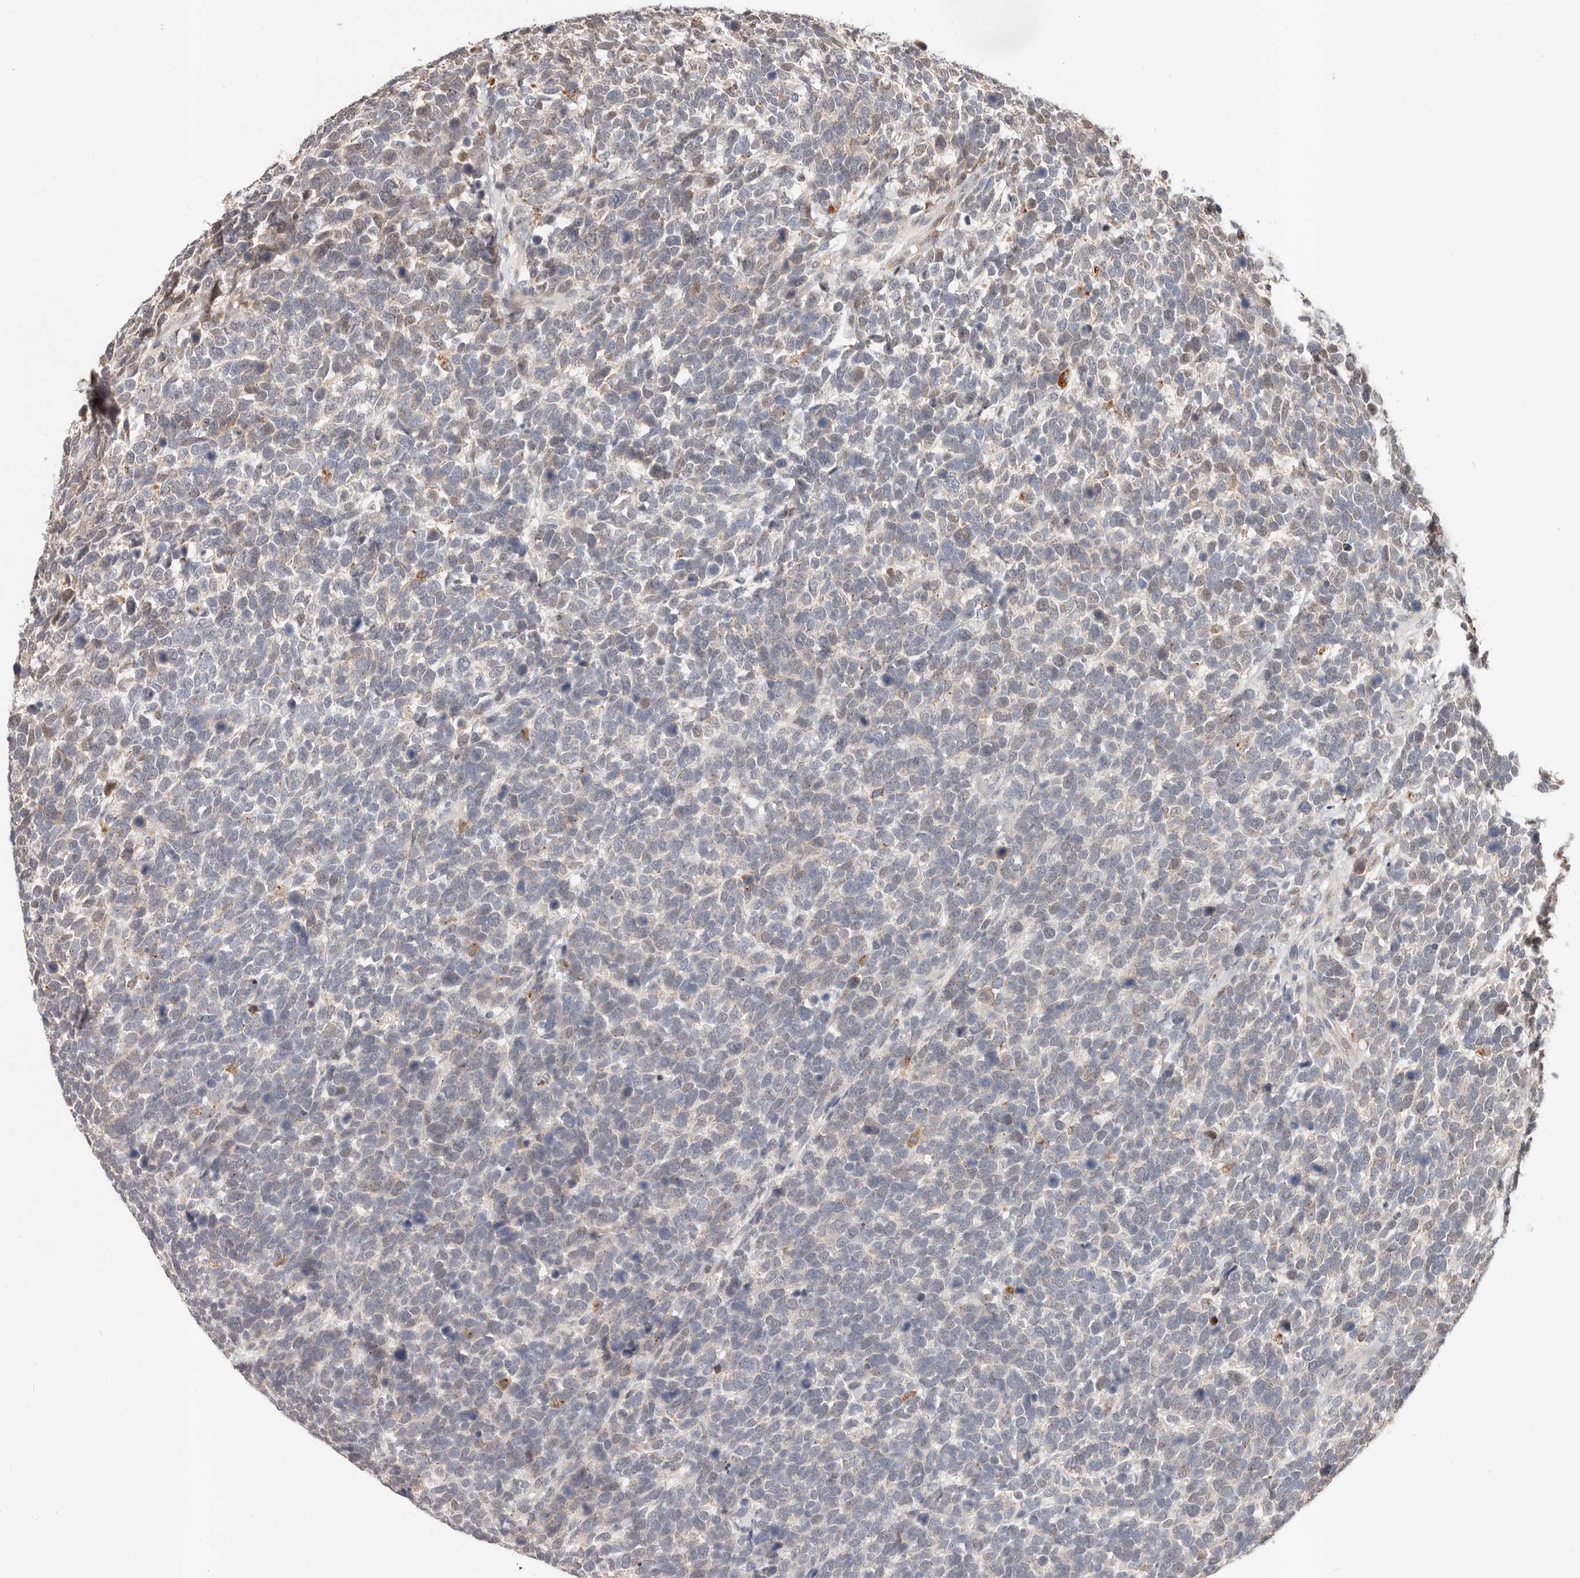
{"staining": {"intensity": "moderate", "quantity": "<25%", "location": "nuclear"}, "tissue": "urothelial cancer", "cell_type": "Tumor cells", "image_type": "cancer", "snomed": [{"axis": "morphology", "description": "Urothelial carcinoma, High grade"}, {"axis": "topography", "description": "Urinary bladder"}], "caption": "There is low levels of moderate nuclear expression in tumor cells of urothelial cancer, as demonstrated by immunohistochemical staining (brown color).", "gene": "ZRANB1", "patient": {"sex": "female", "age": 82}}